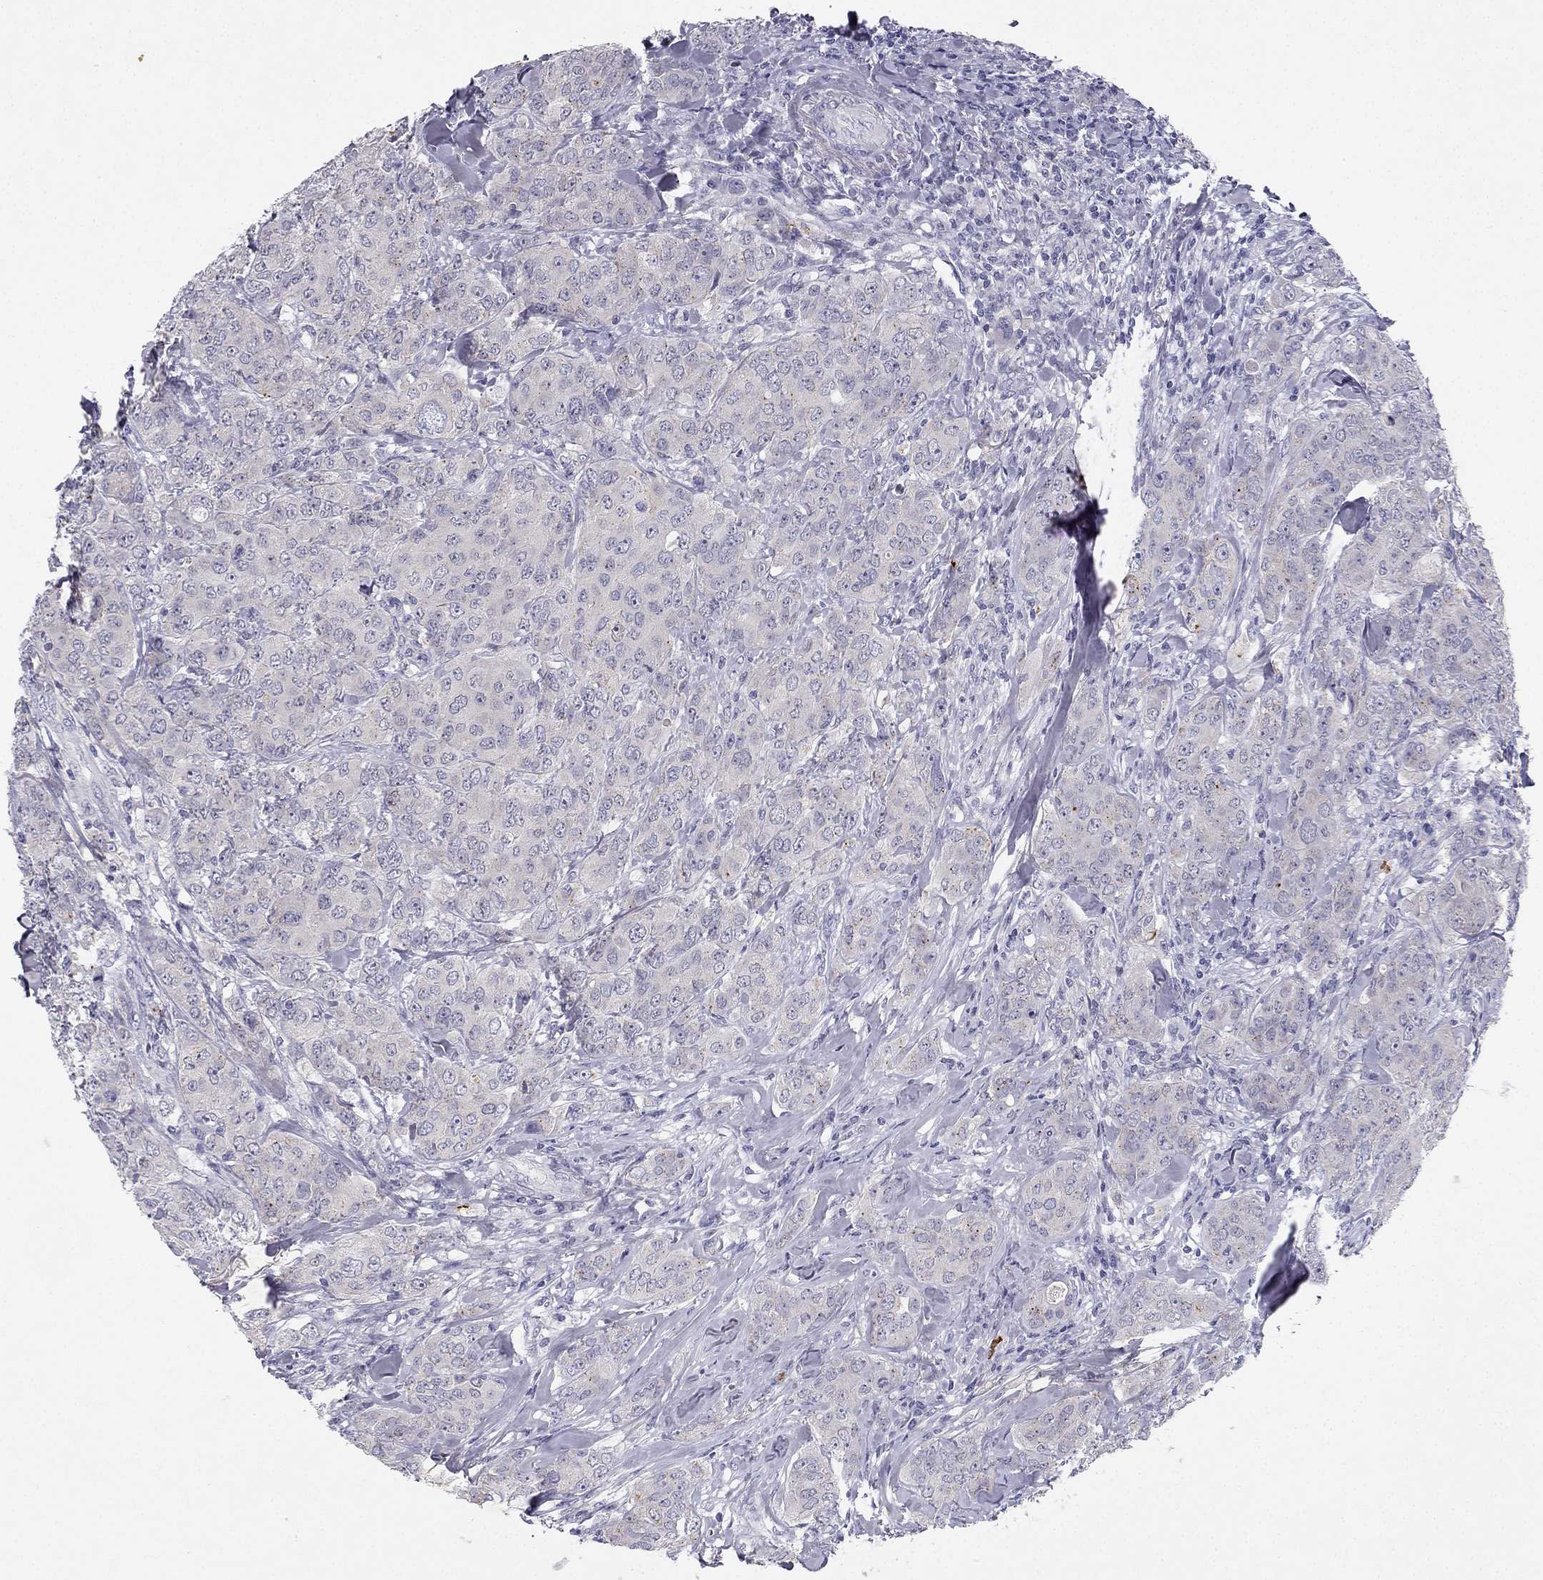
{"staining": {"intensity": "negative", "quantity": "none", "location": "none"}, "tissue": "breast cancer", "cell_type": "Tumor cells", "image_type": "cancer", "snomed": [{"axis": "morphology", "description": "Duct carcinoma"}, {"axis": "topography", "description": "Breast"}], "caption": "Protein analysis of invasive ductal carcinoma (breast) exhibits no significant positivity in tumor cells. The staining is performed using DAB brown chromogen with nuclei counter-stained in using hematoxylin.", "gene": "SLC6A4", "patient": {"sex": "female", "age": 43}}